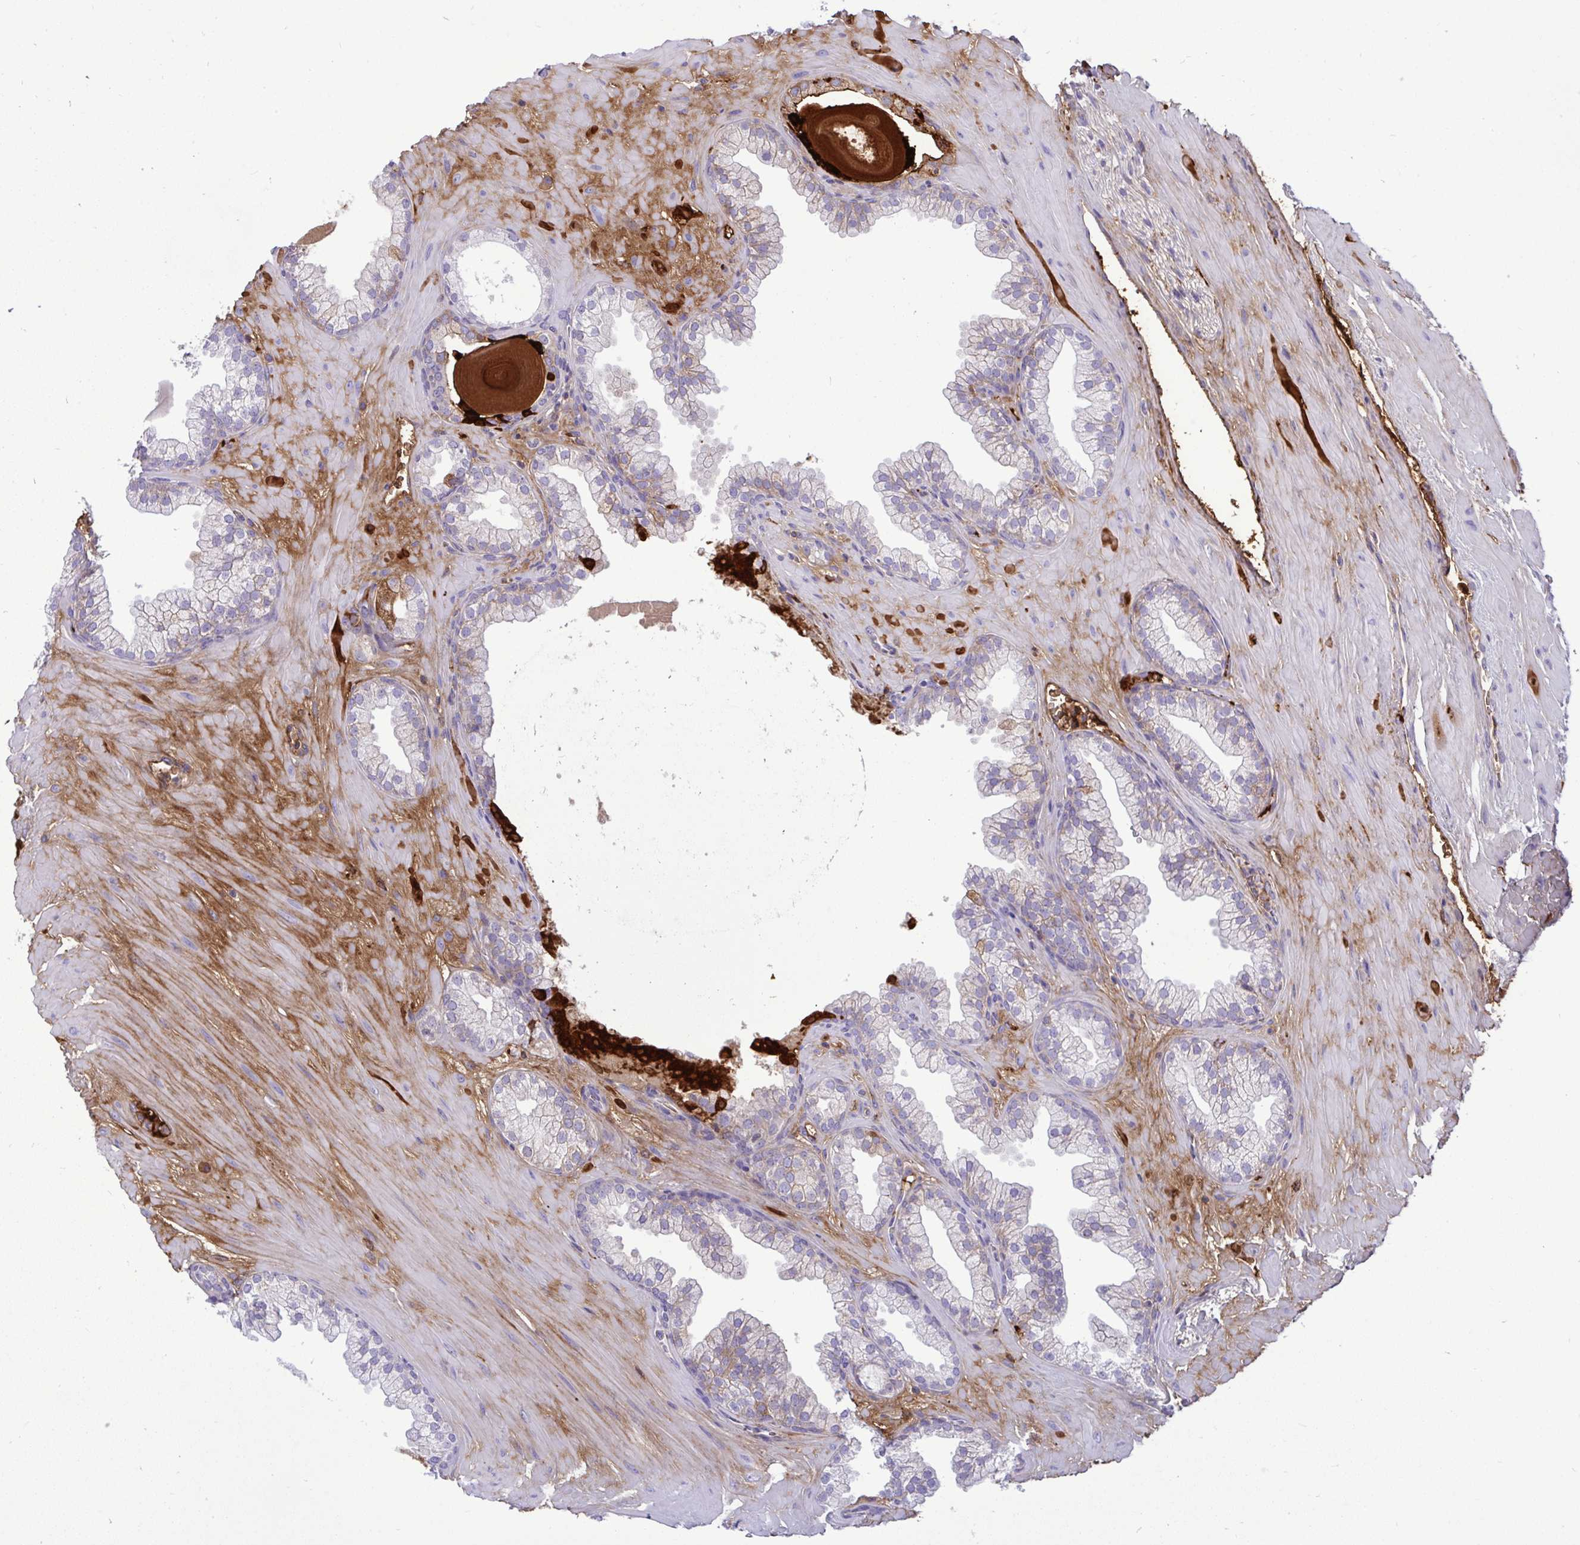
{"staining": {"intensity": "weak", "quantity": "<25%", "location": "cytoplasmic/membranous"}, "tissue": "prostate", "cell_type": "Glandular cells", "image_type": "normal", "snomed": [{"axis": "morphology", "description": "Normal tissue, NOS"}, {"axis": "topography", "description": "Prostate"}, {"axis": "topography", "description": "Peripheral nerve tissue"}], "caption": "Protein analysis of normal prostate exhibits no significant staining in glandular cells. (Stains: DAB IHC with hematoxylin counter stain, Microscopy: brightfield microscopy at high magnification).", "gene": "F2", "patient": {"sex": "male", "age": 61}}